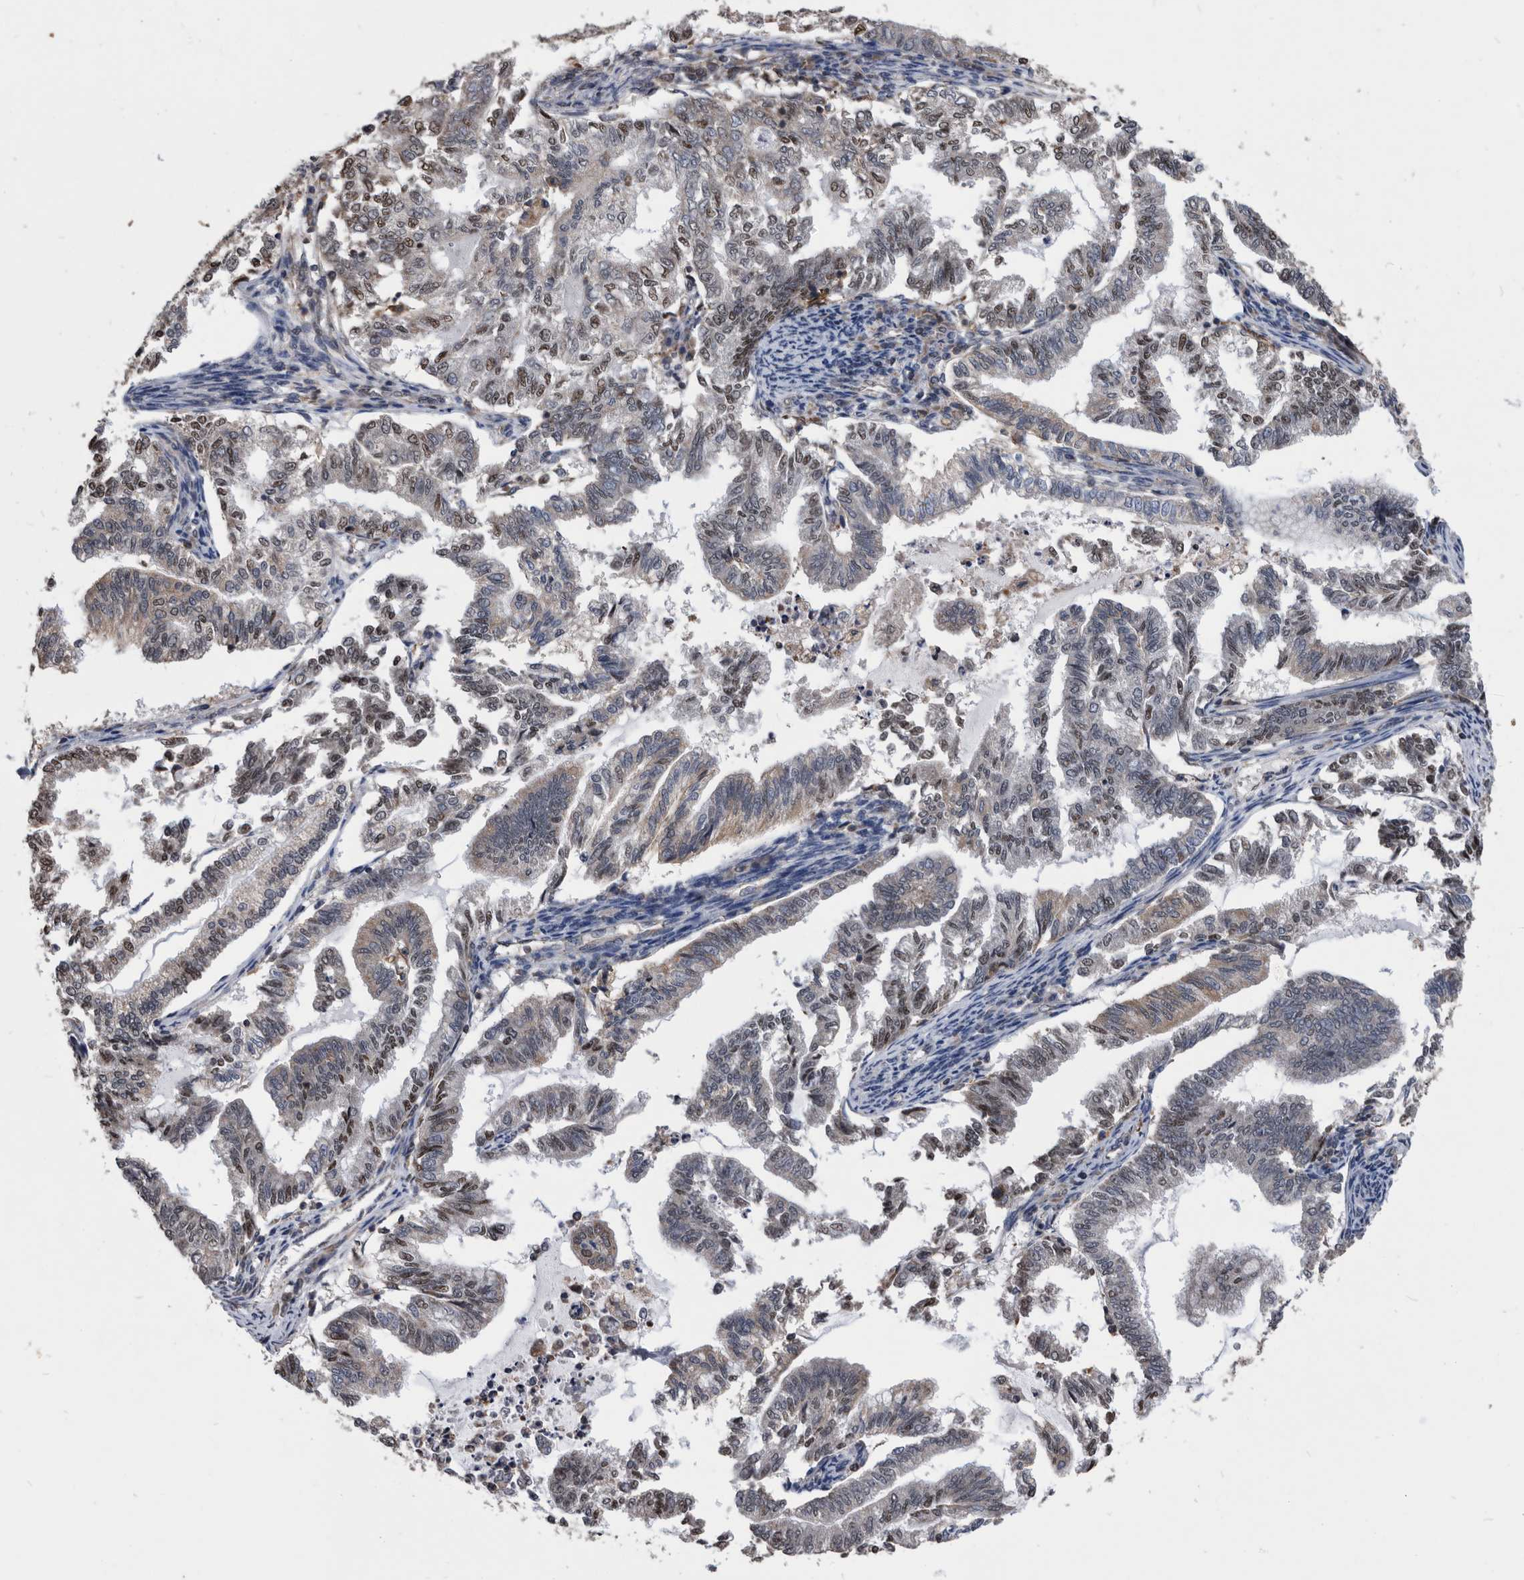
{"staining": {"intensity": "moderate", "quantity": "<25%", "location": "nuclear"}, "tissue": "endometrial cancer", "cell_type": "Tumor cells", "image_type": "cancer", "snomed": [{"axis": "morphology", "description": "Adenocarcinoma, NOS"}, {"axis": "topography", "description": "Endometrium"}], "caption": "Immunohistochemistry (IHC) micrograph of neoplastic tissue: endometrial adenocarcinoma stained using immunohistochemistry (IHC) demonstrates low levels of moderate protein expression localized specifically in the nuclear of tumor cells, appearing as a nuclear brown color.", "gene": "NRBP1", "patient": {"sex": "female", "age": 79}}